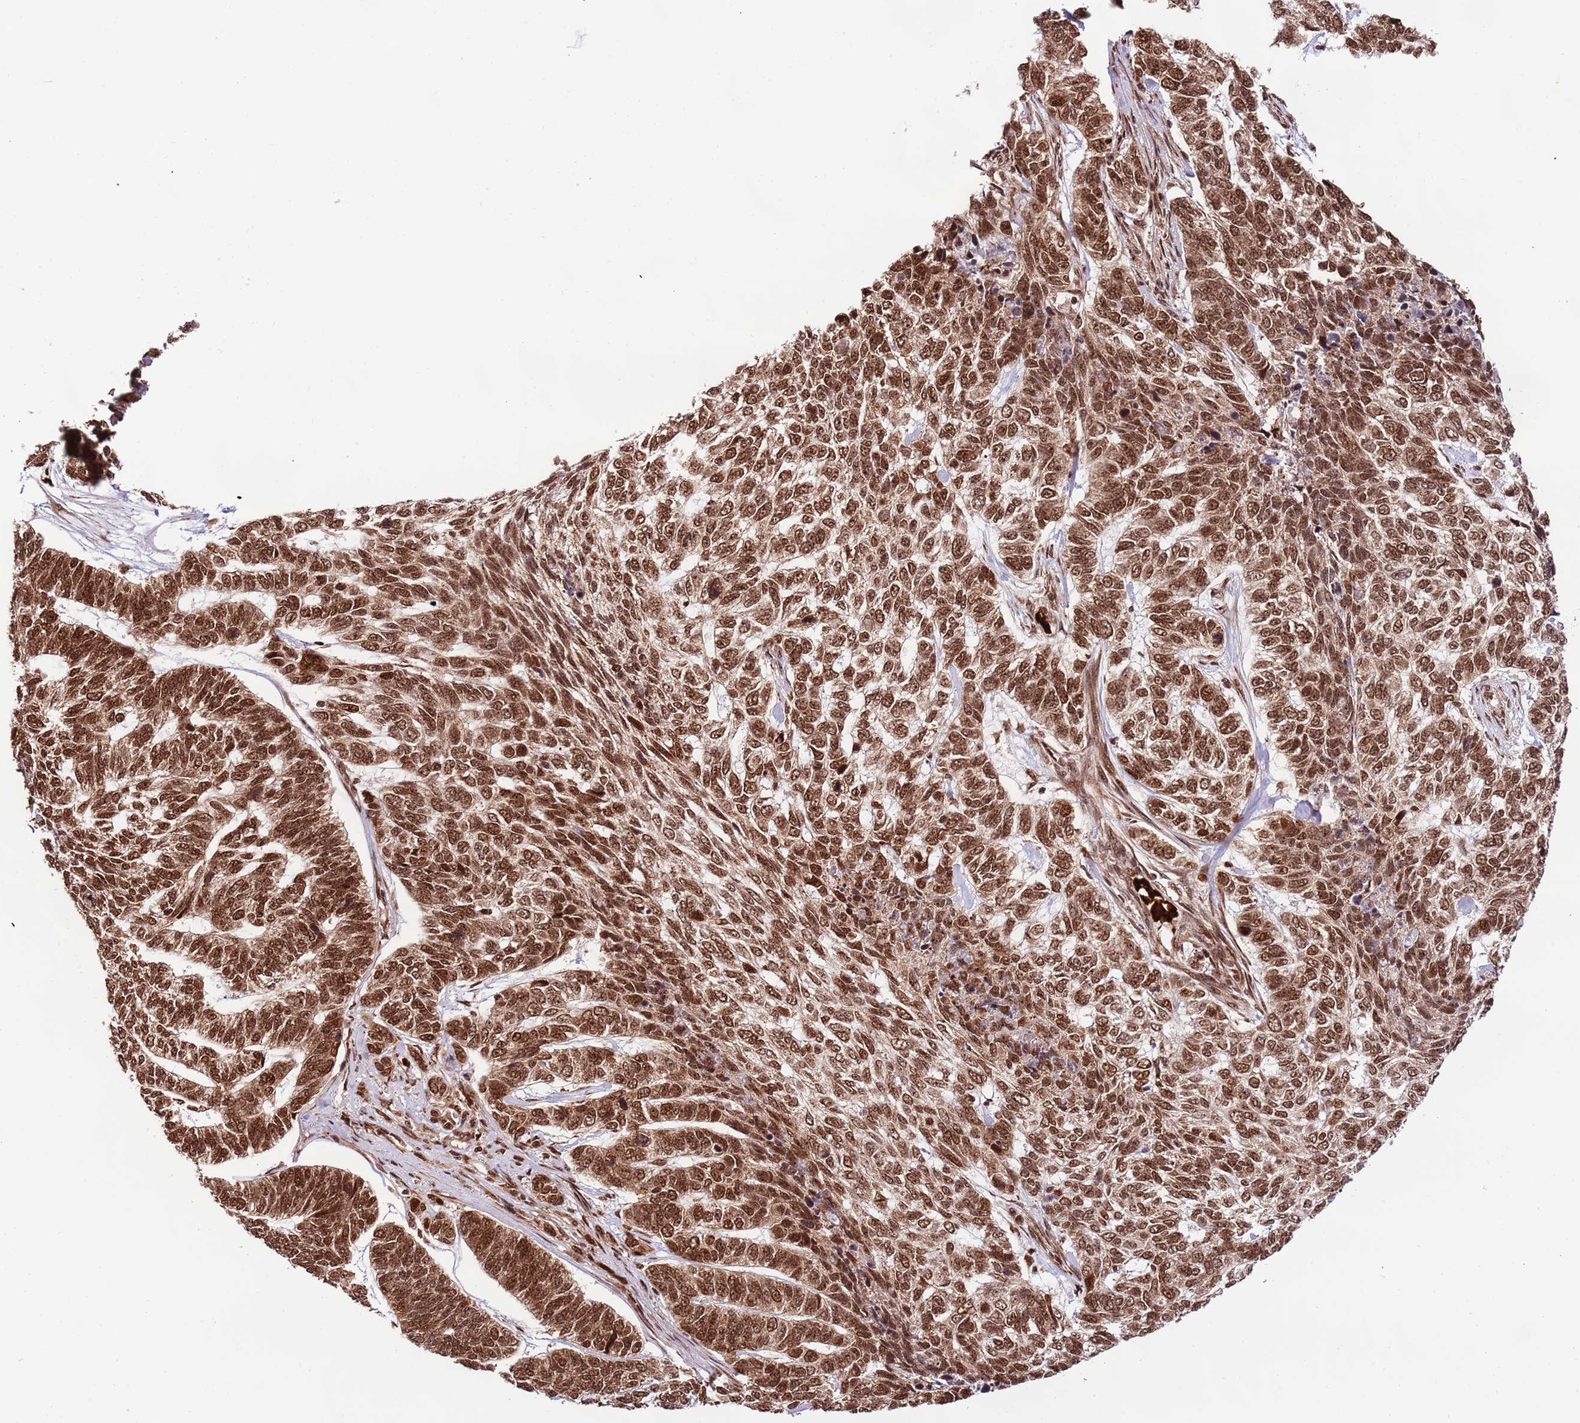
{"staining": {"intensity": "strong", "quantity": ">75%", "location": "nuclear"}, "tissue": "skin cancer", "cell_type": "Tumor cells", "image_type": "cancer", "snomed": [{"axis": "morphology", "description": "Basal cell carcinoma"}, {"axis": "topography", "description": "Skin"}], "caption": "Human skin cancer (basal cell carcinoma) stained with a brown dye shows strong nuclear positive positivity in about >75% of tumor cells.", "gene": "RIF1", "patient": {"sex": "female", "age": 65}}